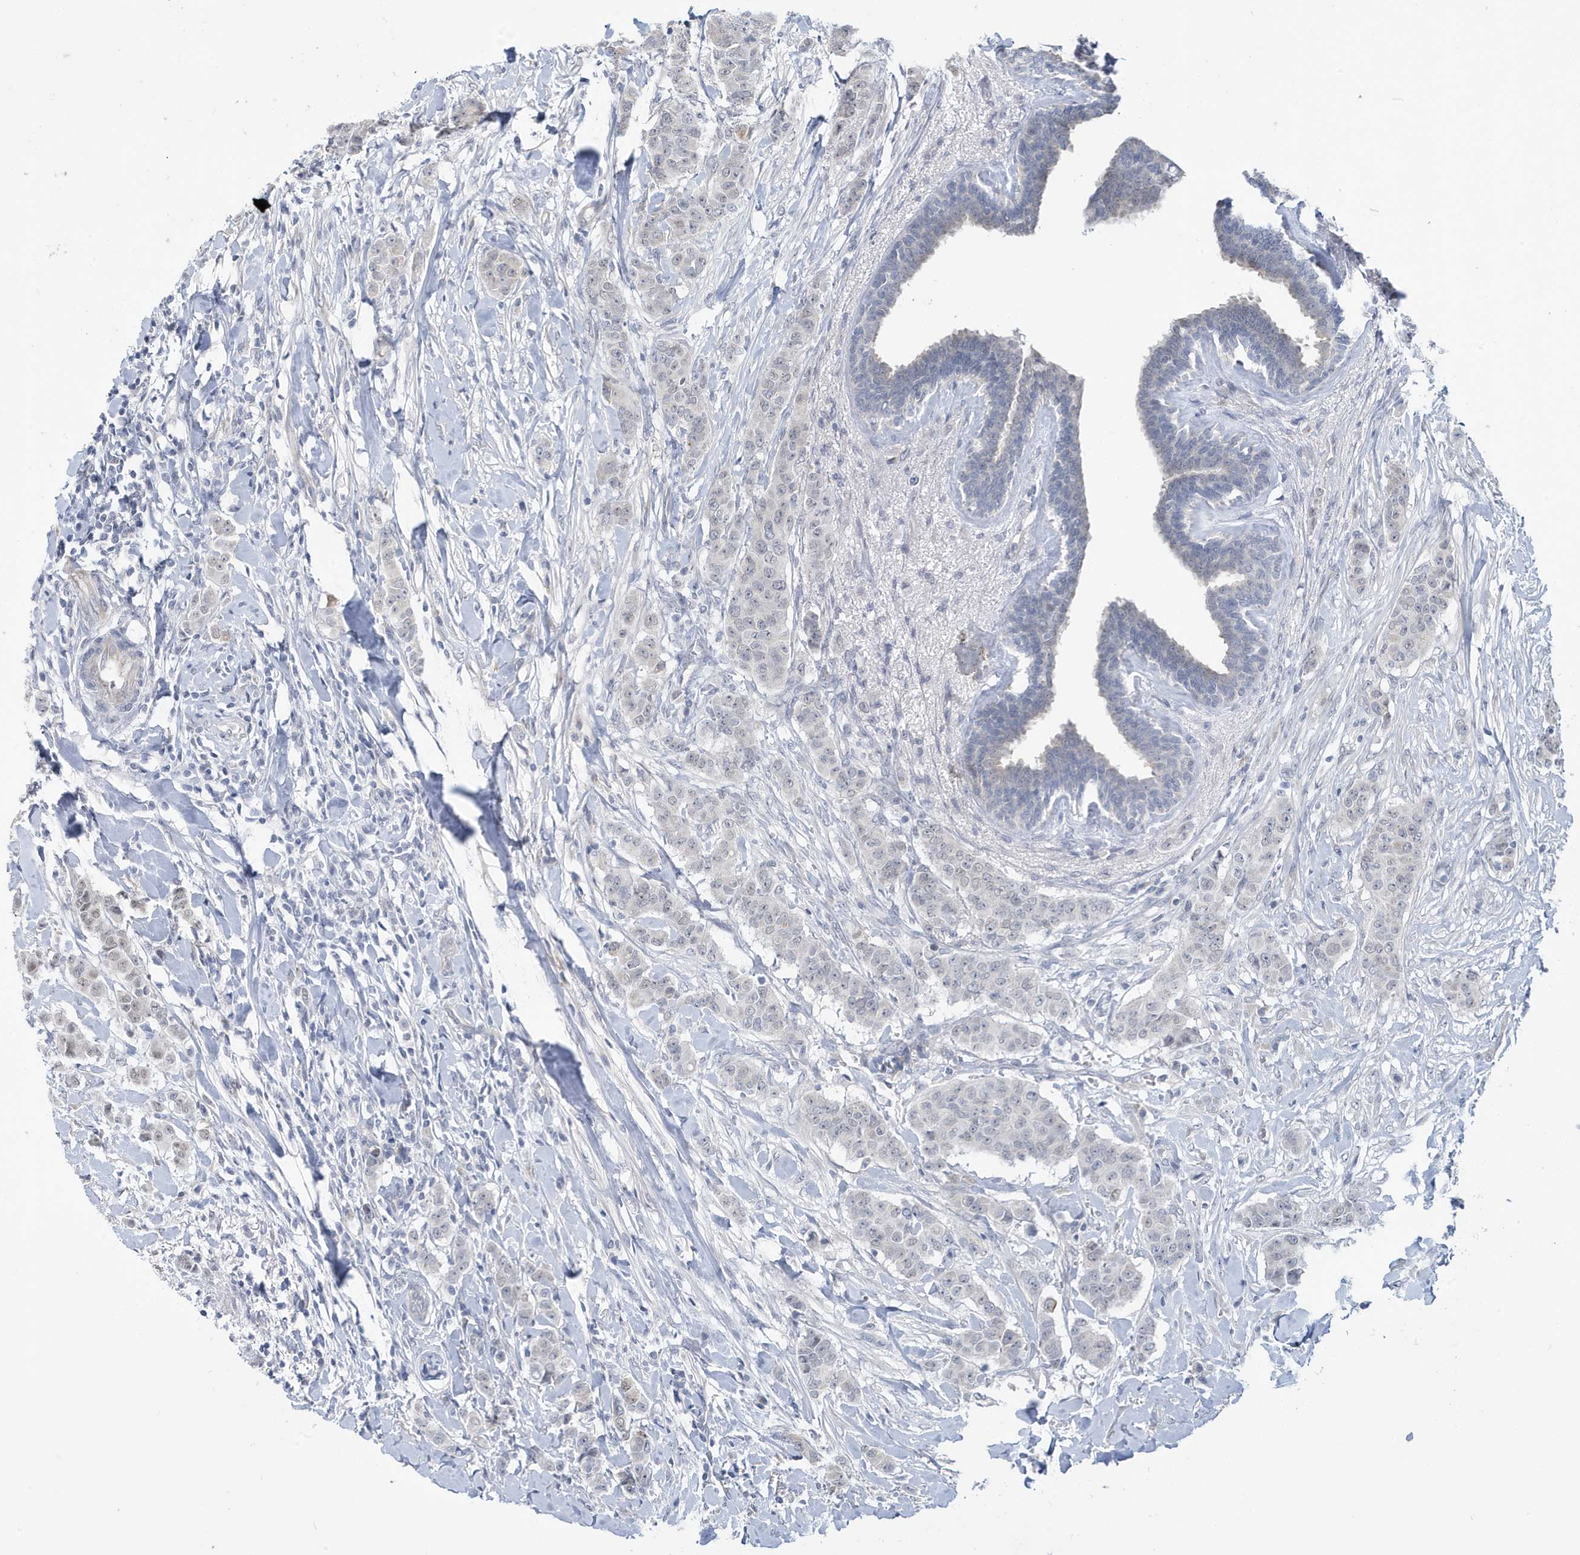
{"staining": {"intensity": "weak", "quantity": "<25%", "location": "nuclear"}, "tissue": "breast cancer", "cell_type": "Tumor cells", "image_type": "cancer", "snomed": [{"axis": "morphology", "description": "Duct carcinoma"}, {"axis": "topography", "description": "Breast"}], "caption": "The photomicrograph displays no staining of tumor cells in breast cancer (invasive ductal carcinoma).", "gene": "ZNF654", "patient": {"sex": "female", "age": 40}}